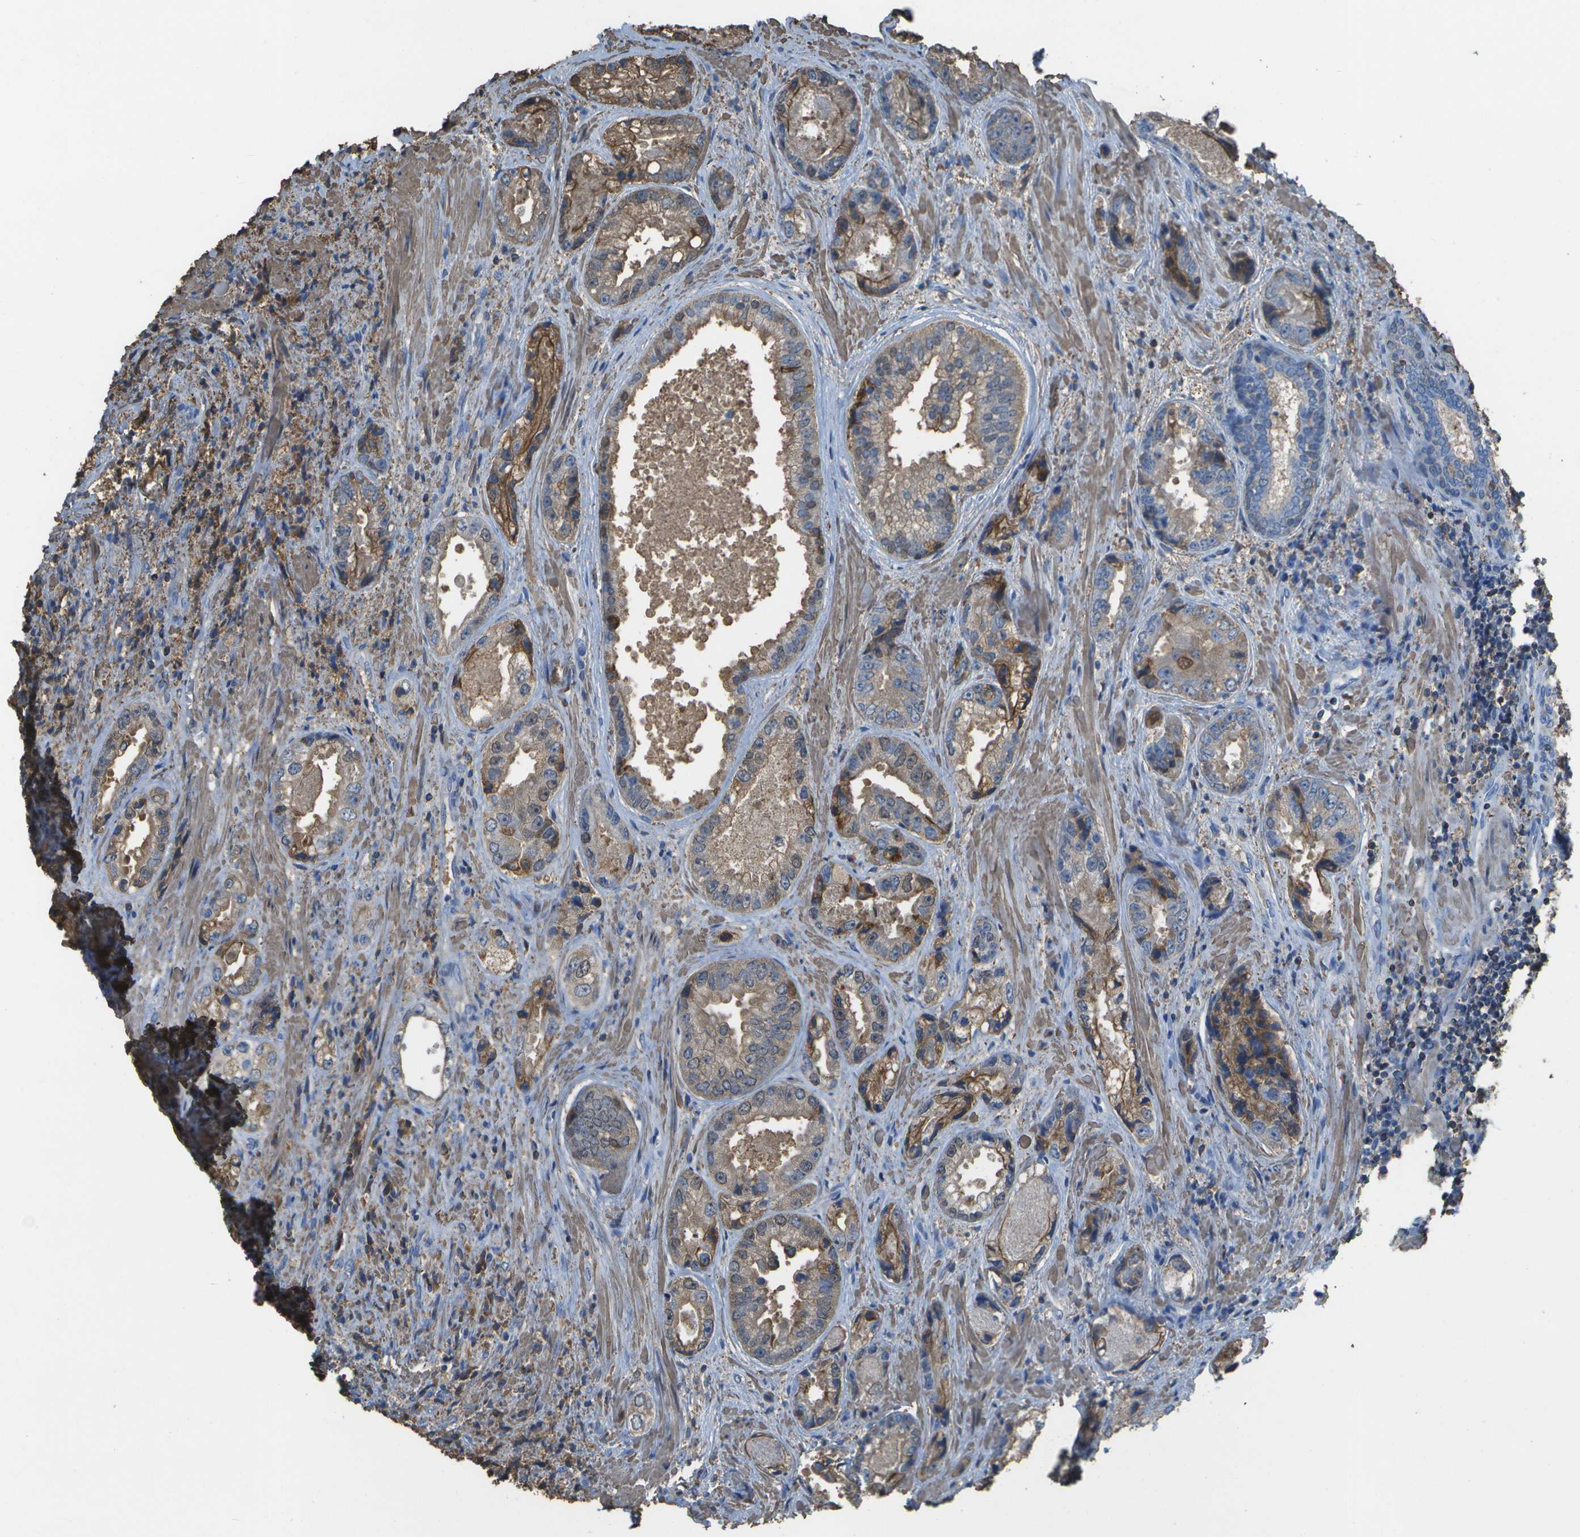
{"staining": {"intensity": "moderate", "quantity": "25%-75%", "location": "cytoplasmic/membranous"}, "tissue": "prostate cancer", "cell_type": "Tumor cells", "image_type": "cancer", "snomed": [{"axis": "morphology", "description": "Adenocarcinoma, High grade"}, {"axis": "topography", "description": "Prostate"}], "caption": "Moderate cytoplasmic/membranous staining is present in about 25%-75% of tumor cells in prostate cancer.", "gene": "CYP4F11", "patient": {"sex": "male", "age": 61}}